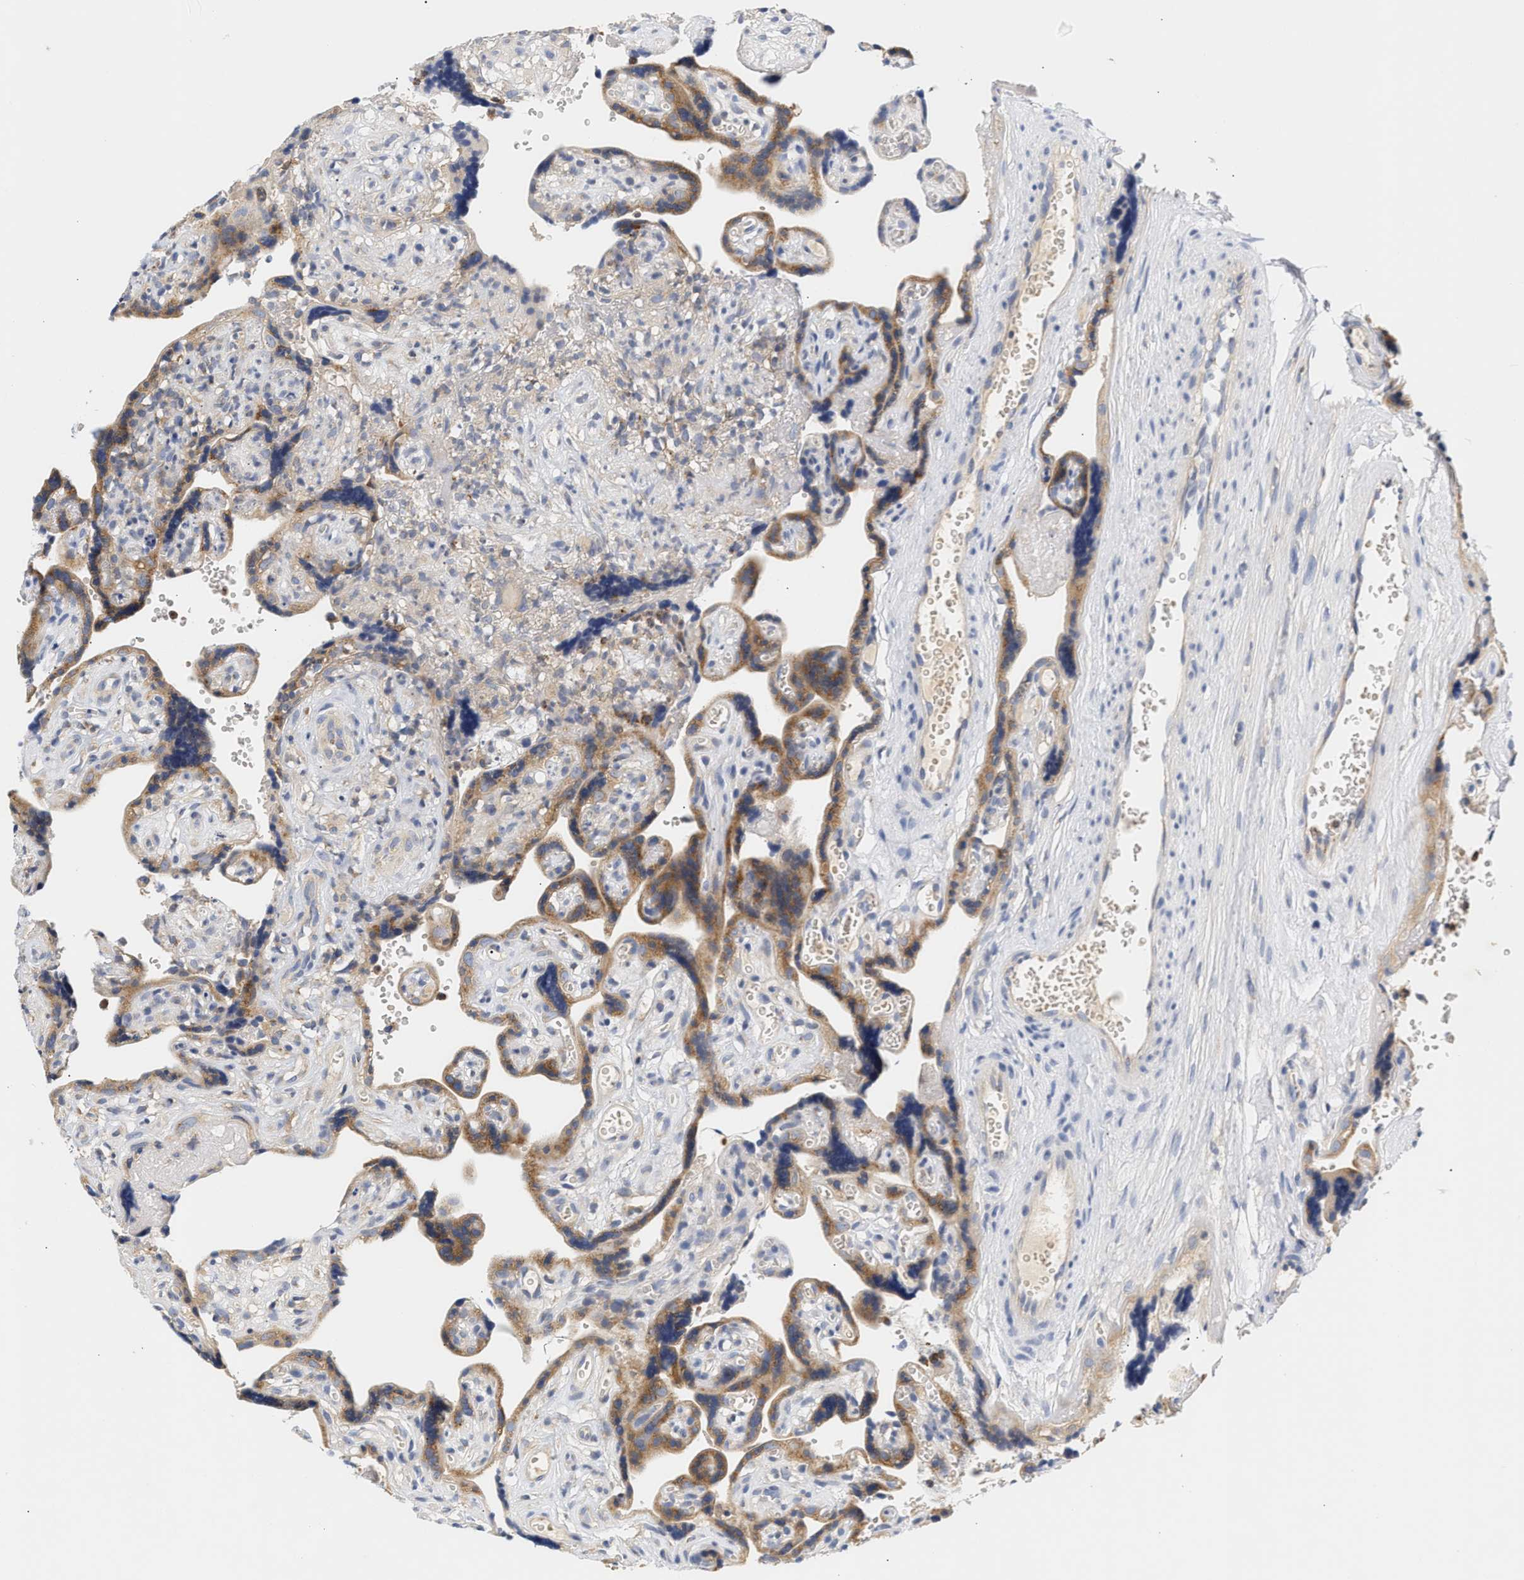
{"staining": {"intensity": "moderate", "quantity": ">75%", "location": "cytoplasmic/membranous"}, "tissue": "placenta", "cell_type": "Decidual cells", "image_type": "normal", "snomed": [{"axis": "morphology", "description": "Normal tissue, NOS"}, {"axis": "topography", "description": "Placenta"}], "caption": "Moderate cytoplasmic/membranous protein staining is appreciated in about >75% of decidual cells in placenta. (brown staining indicates protein expression, while blue staining denotes nuclei).", "gene": "TRIM50", "patient": {"sex": "female", "age": 30}}